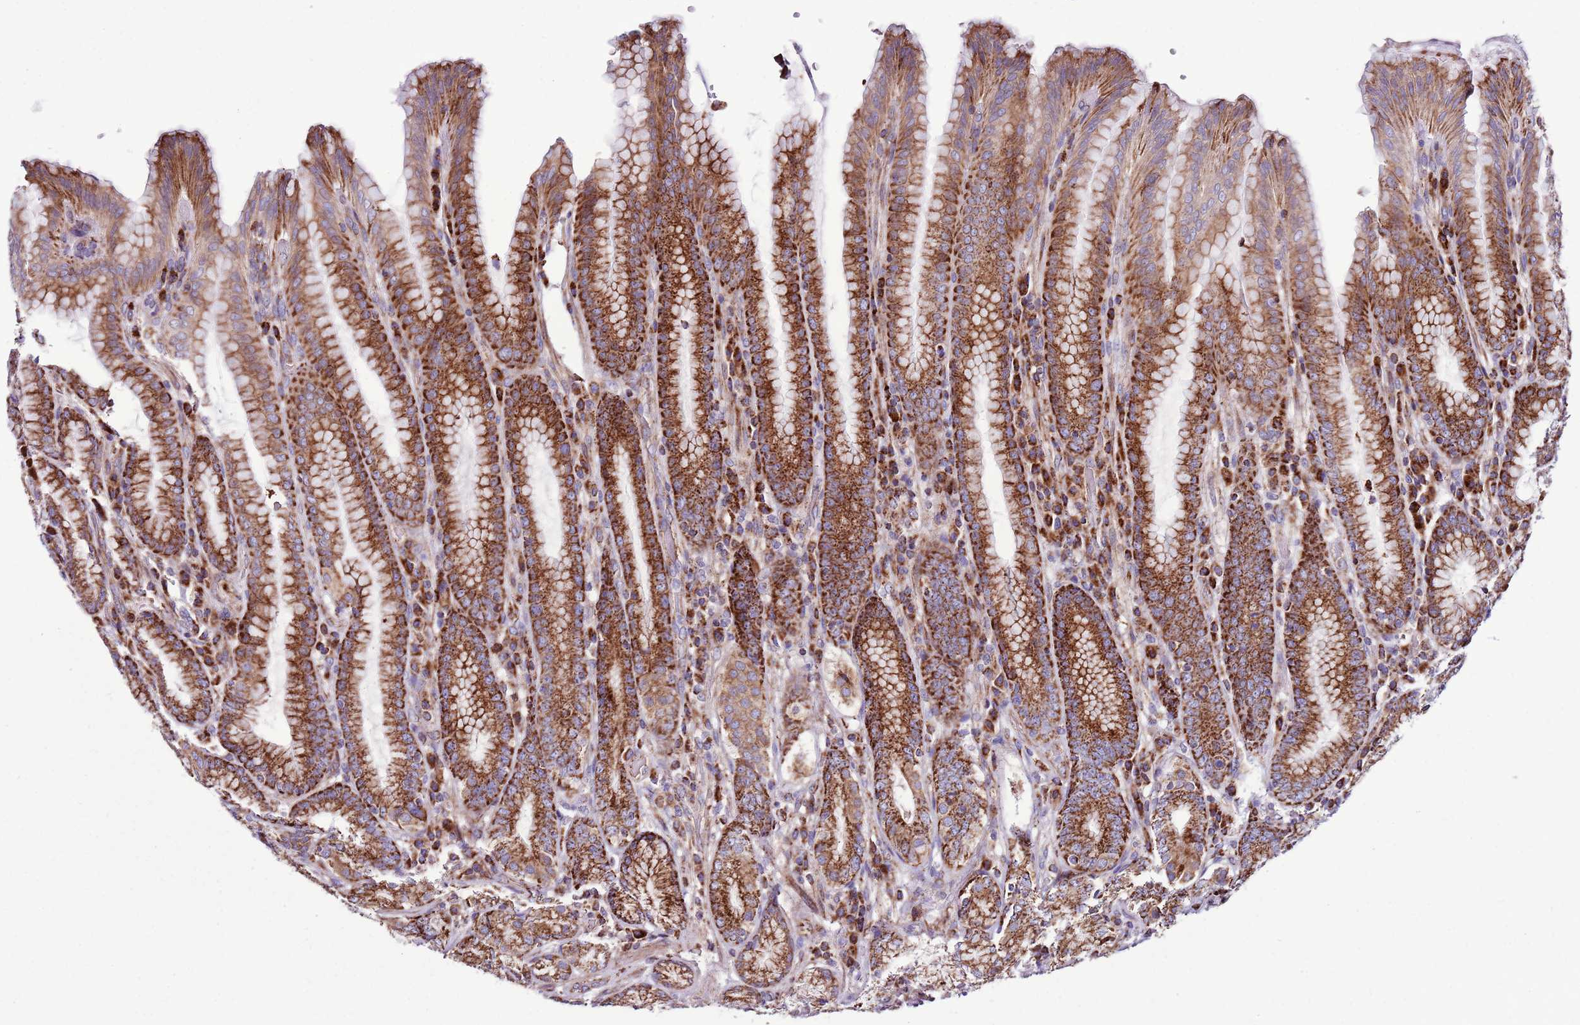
{"staining": {"intensity": "strong", "quantity": ">75%", "location": "cytoplasmic/membranous"}, "tissue": "stomach", "cell_type": "Glandular cells", "image_type": "normal", "snomed": [{"axis": "morphology", "description": "Normal tissue, NOS"}, {"axis": "topography", "description": "Stomach, upper"}, {"axis": "topography", "description": "Stomach, lower"}], "caption": "Approximately >75% of glandular cells in benign stomach demonstrate strong cytoplasmic/membranous protein expression as visualized by brown immunohistochemical staining.", "gene": "HECTD4", "patient": {"sex": "female", "age": 76}}